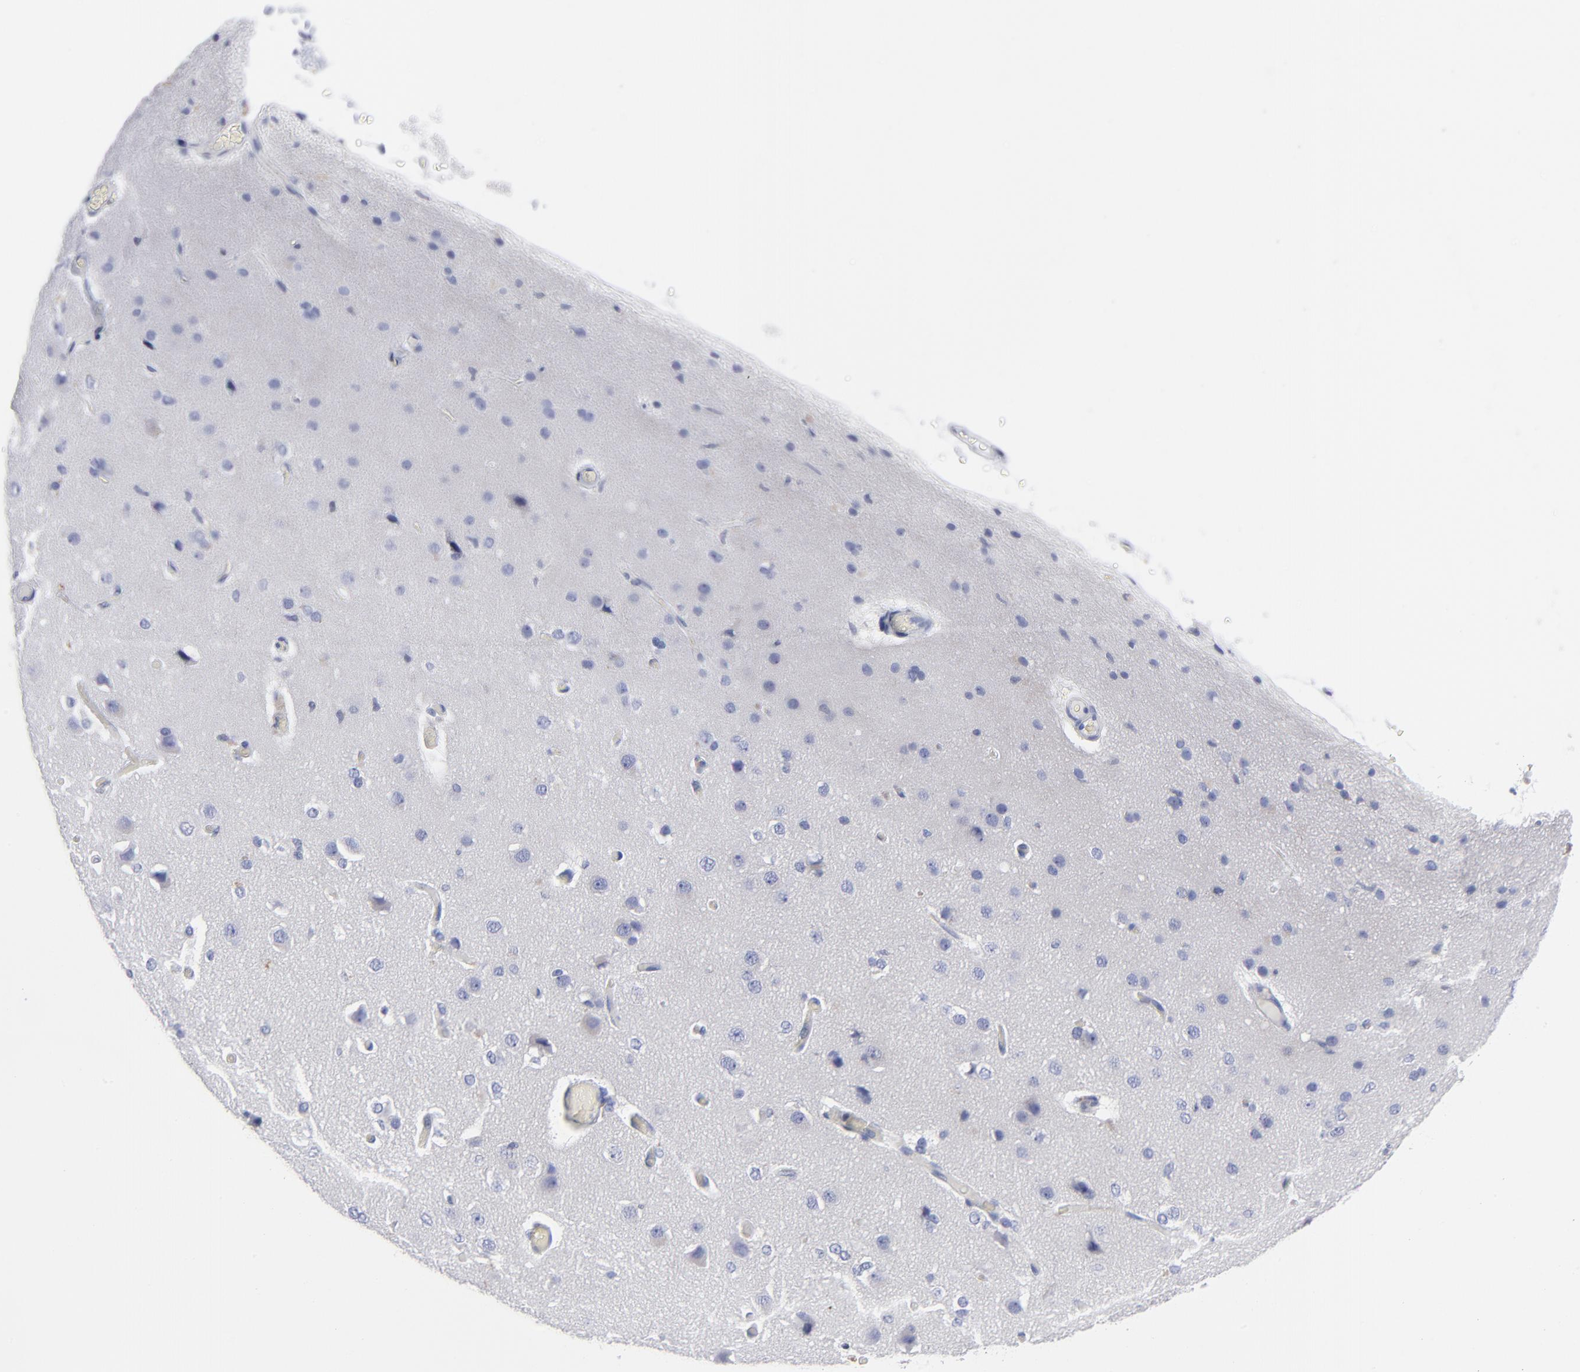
{"staining": {"intensity": "negative", "quantity": "none", "location": "none"}, "tissue": "cerebral cortex", "cell_type": "Endothelial cells", "image_type": "normal", "snomed": [{"axis": "morphology", "description": "Normal tissue, NOS"}, {"axis": "morphology", "description": "Glioma, malignant, High grade"}, {"axis": "topography", "description": "Cerebral cortex"}], "caption": "DAB immunohistochemical staining of unremarkable human cerebral cortex displays no significant expression in endothelial cells.", "gene": "TBXT", "patient": {"sex": "male", "age": 77}}